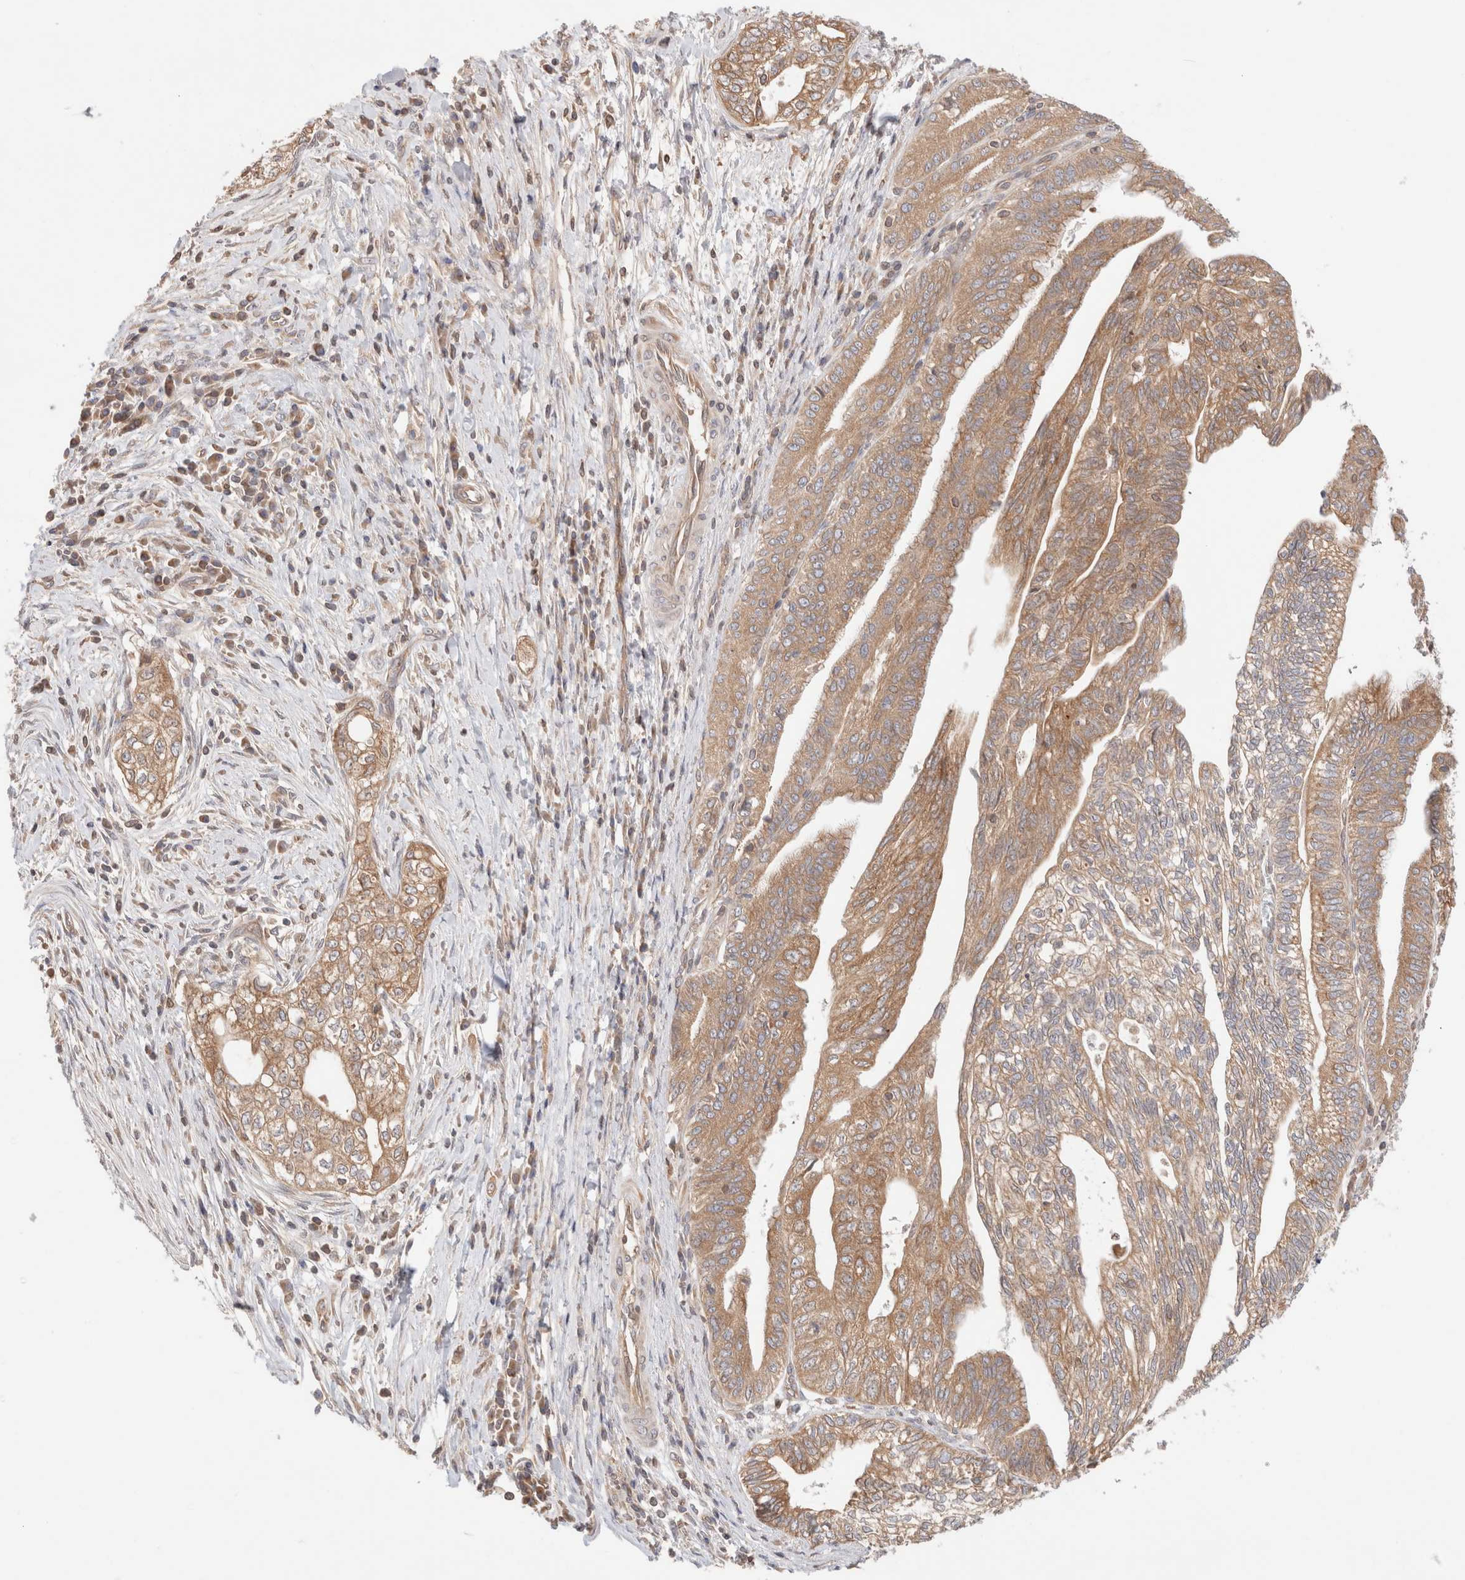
{"staining": {"intensity": "moderate", "quantity": ">75%", "location": "cytoplasmic/membranous"}, "tissue": "pancreatic cancer", "cell_type": "Tumor cells", "image_type": "cancer", "snomed": [{"axis": "morphology", "description": "Adenocarcinoma, NOS"}, {"axis": "topography", "description": "Pancreas"}], "caption": "Pancreatic cancer (adenocarcinoma) tissue displays moderate cytoplasmic/membranous positivity in about >75% of tumor cells, visualized by immunohistochemistry.", "gene": "SIKE1", "patient": {"sex": "male", "age": 72}}